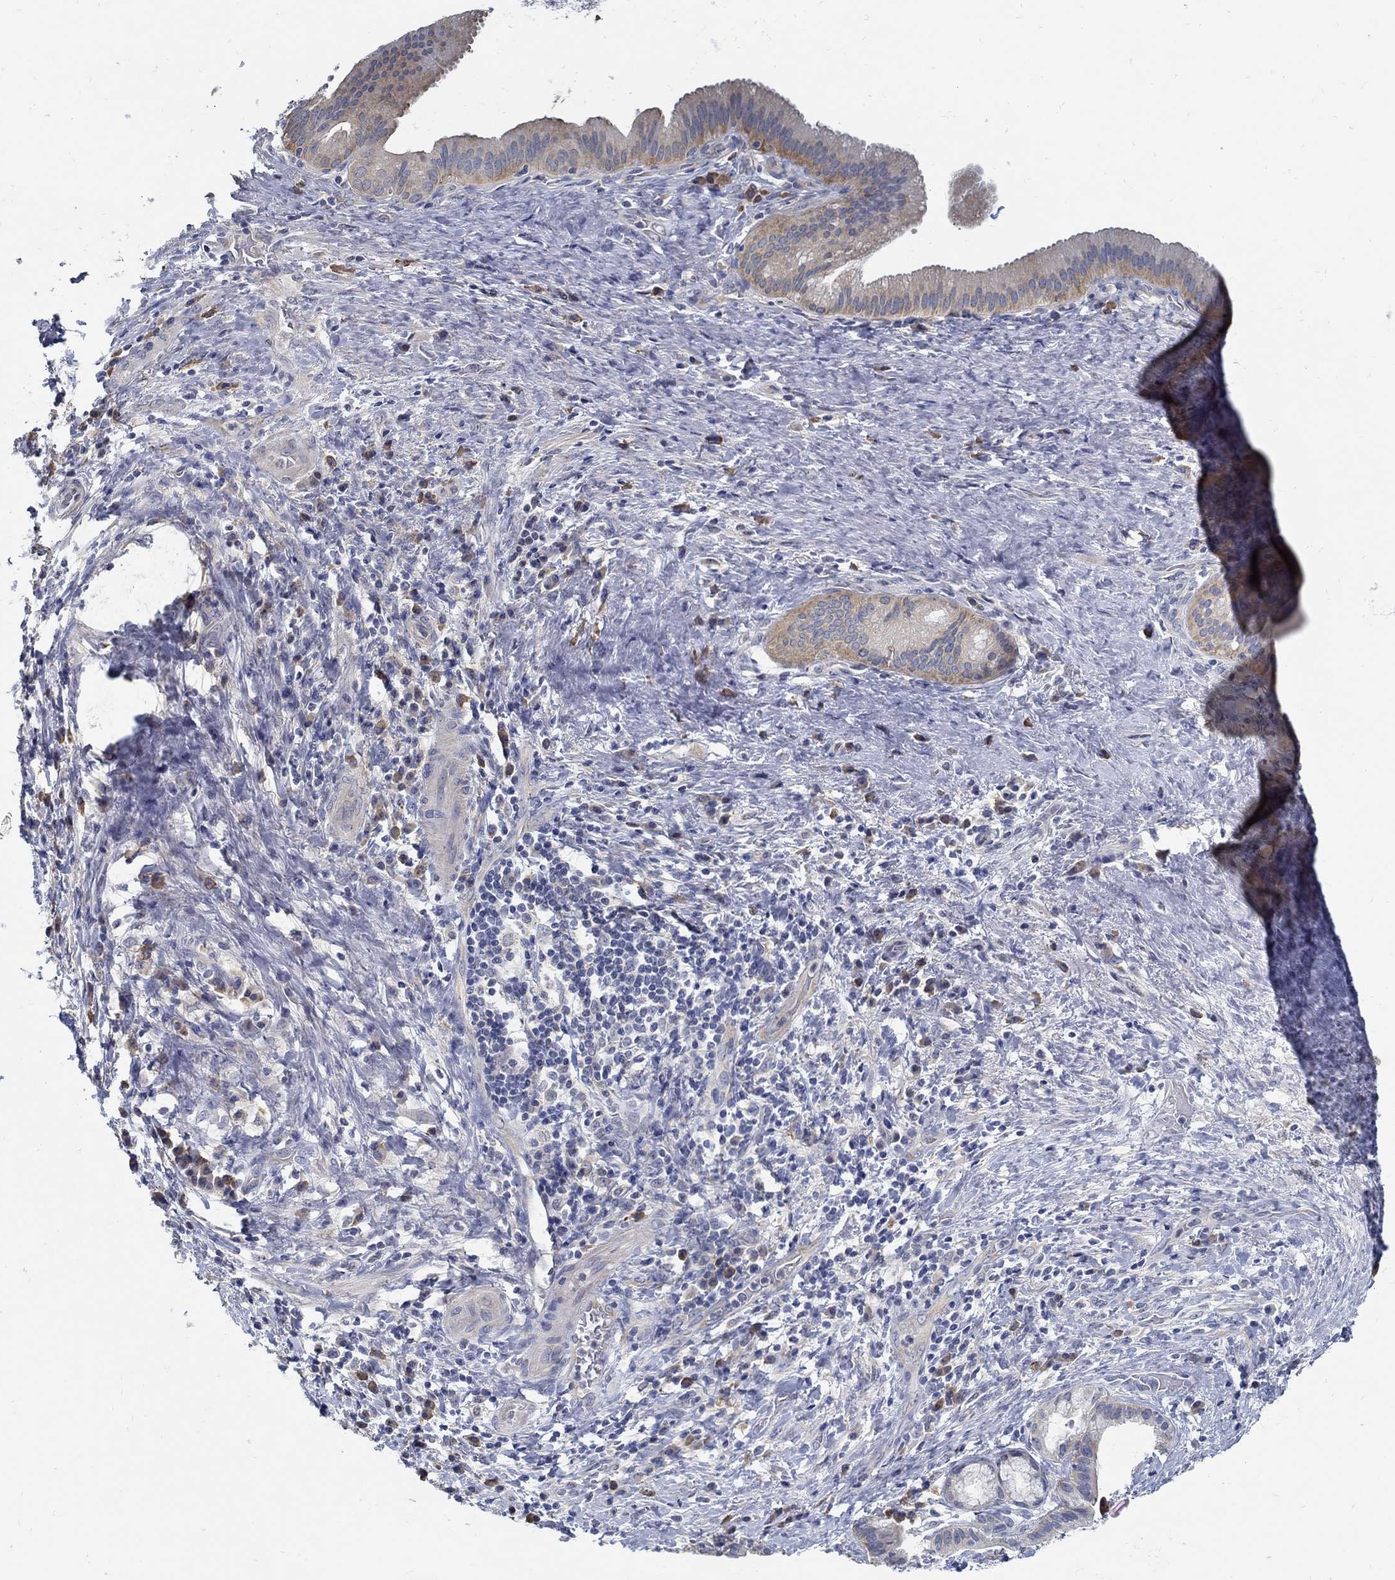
{"staining": {"intensity": "weak", "quantity": "<25%", "location": "cytoplasmic/membranous"}, "tissue": "liver cancer", "cell_type": "Tumor cells", "image_type": "cancer", "snomed": [{"axis": "morphology", "description": "Cholangiocarcinoma"}, {"axis": "topography", "description": "Liver"}], "caption": "This micrograph is of liver cholangiocarcinoma stained with immunohistochemistry to label a protein in brown with the nuclei are counter-stained blue. There is no positivity in tumor cells.", "gene": "PCDH11X", "patient": {"sex": "female", "age": 73}}